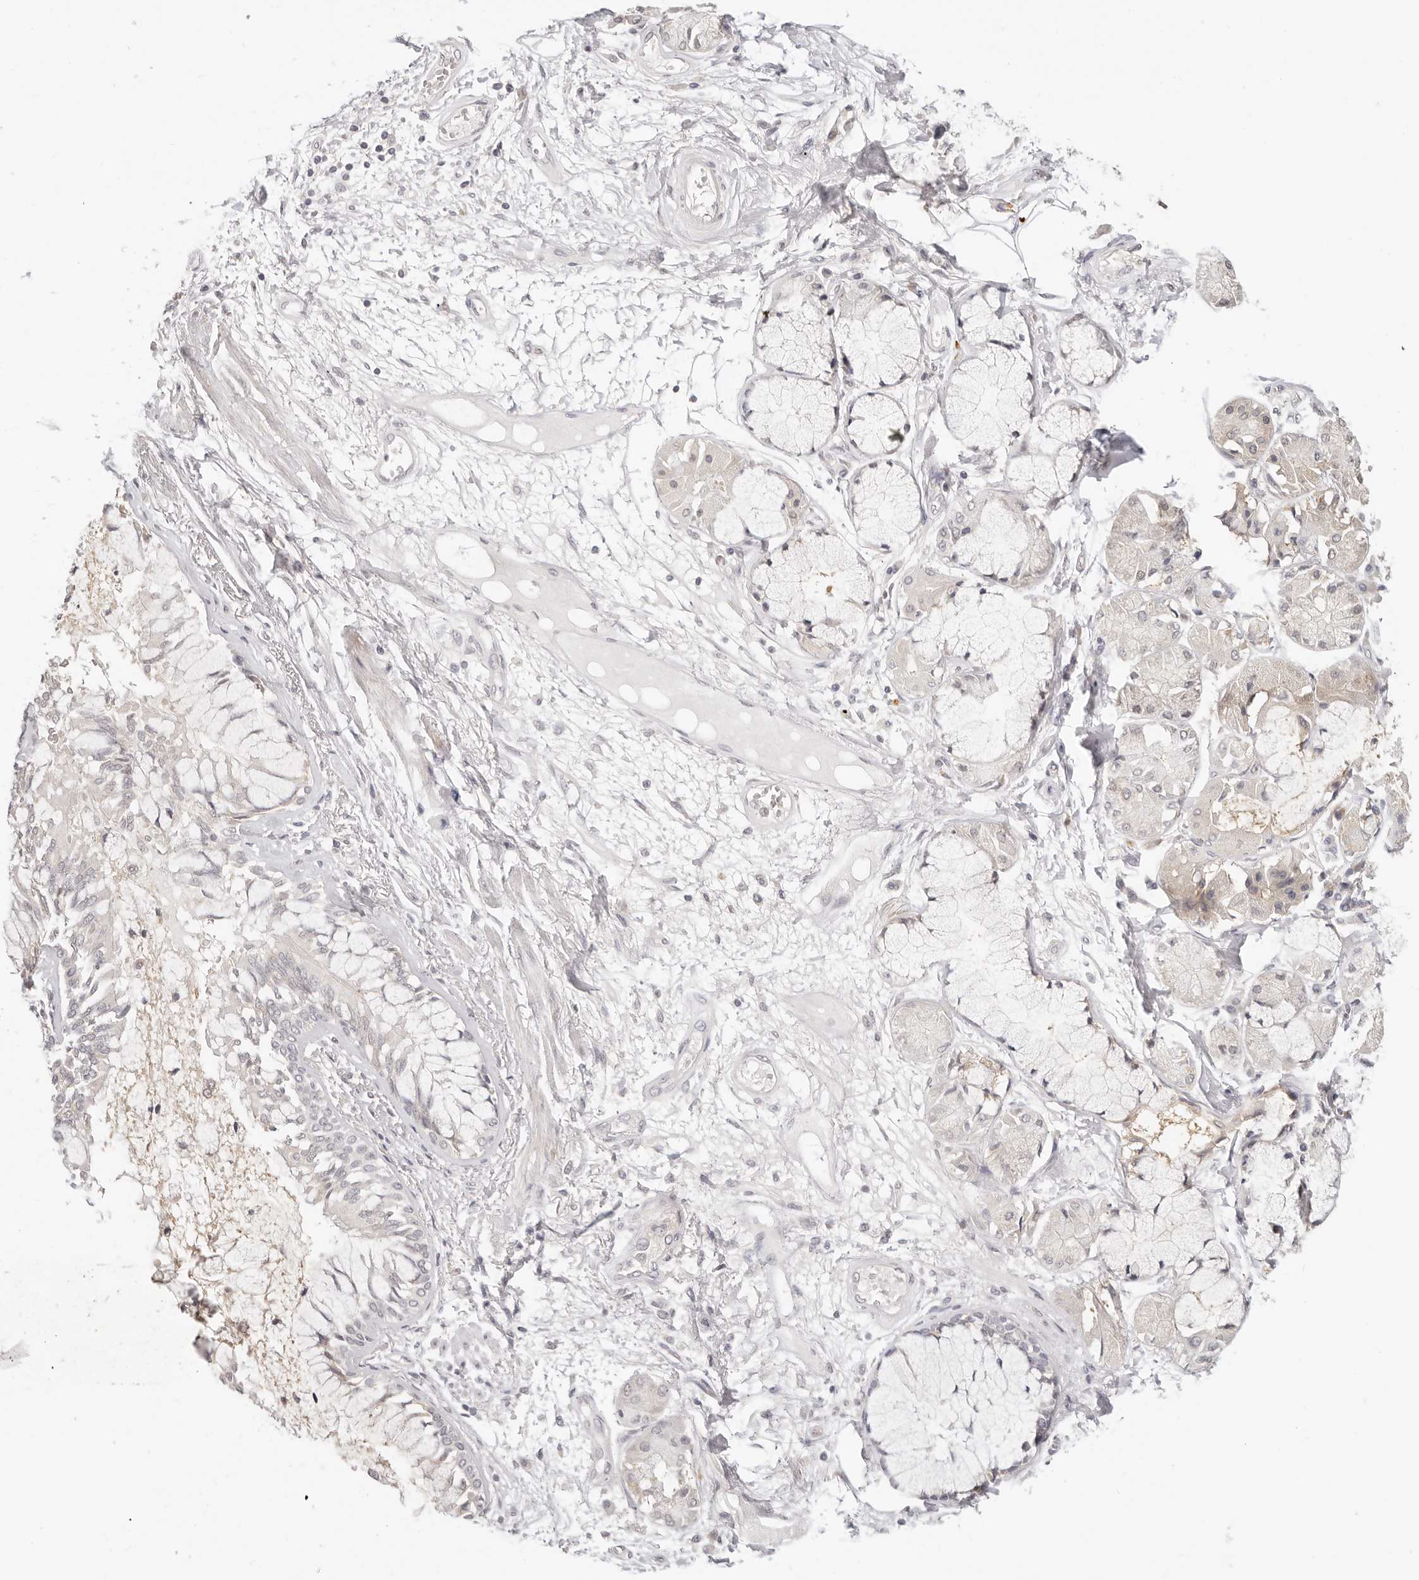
{"staining": {"intensity": "negative", "quantity": "none", "location": "none"}, "tissue": "adipose tissue", "cell_type": "Adipocytes", "image_type": "normal", "snomed": [{"axis": "morphology", "description": "Normal tissue, NOS"}, {"axis": "topography", "description": "Bronchus"}], "caption": "This is an immunohistochemistry (IHC) photomicrograph of unremarkable adipose tissue. There is no expression in adipocytes.", "gene": "GGPS1", "patient": {"sex": "male", "age": 66}}